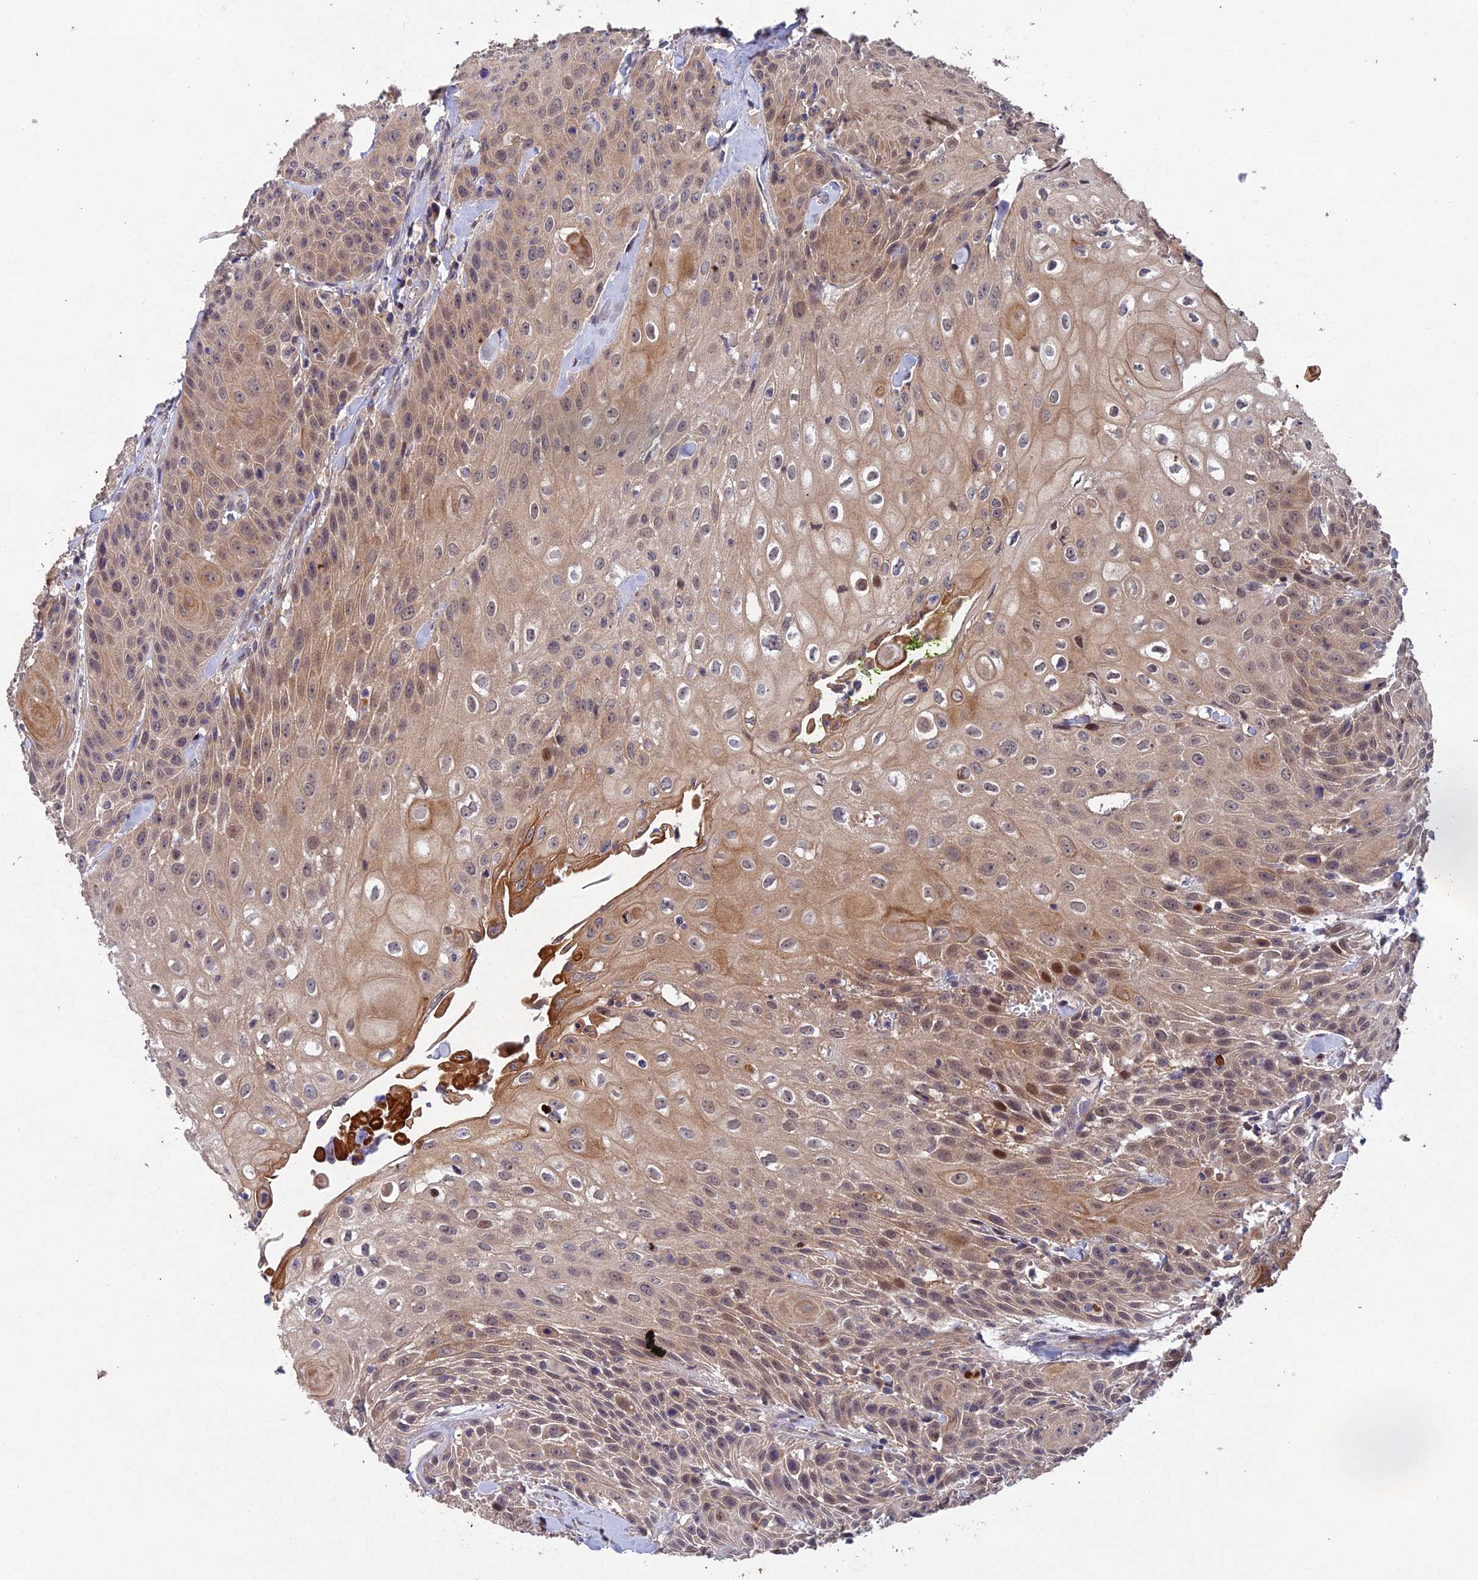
{"staining": {"intensity": "moderate", "quantity": "25%-75%", "location": "cytoplasmic/membranous,nuclear"}, "tissue": "head and neck cancer", "cell_type": "Tumor cells", "image_type": "cancer", "snomed": [{"axis": "morphology", "description": "Squamous cell carcinoma, NOS"}, {"axis": "topography", "description": "Oral tissue"}, {"axis": "topography", "description": "Head-Neck"}], "caption": "High-power microscopy captured an immunohistochemistry (IHC) photomicrograph of head and neck cancer, revealing moderate cytoplasmic/membranous and nuclear positivity in about 25%-75% of tumor cells. Nuclei are stained in blue.", "gene": "NSMCE1", "patient": {"sex": "female", "age": 82}}